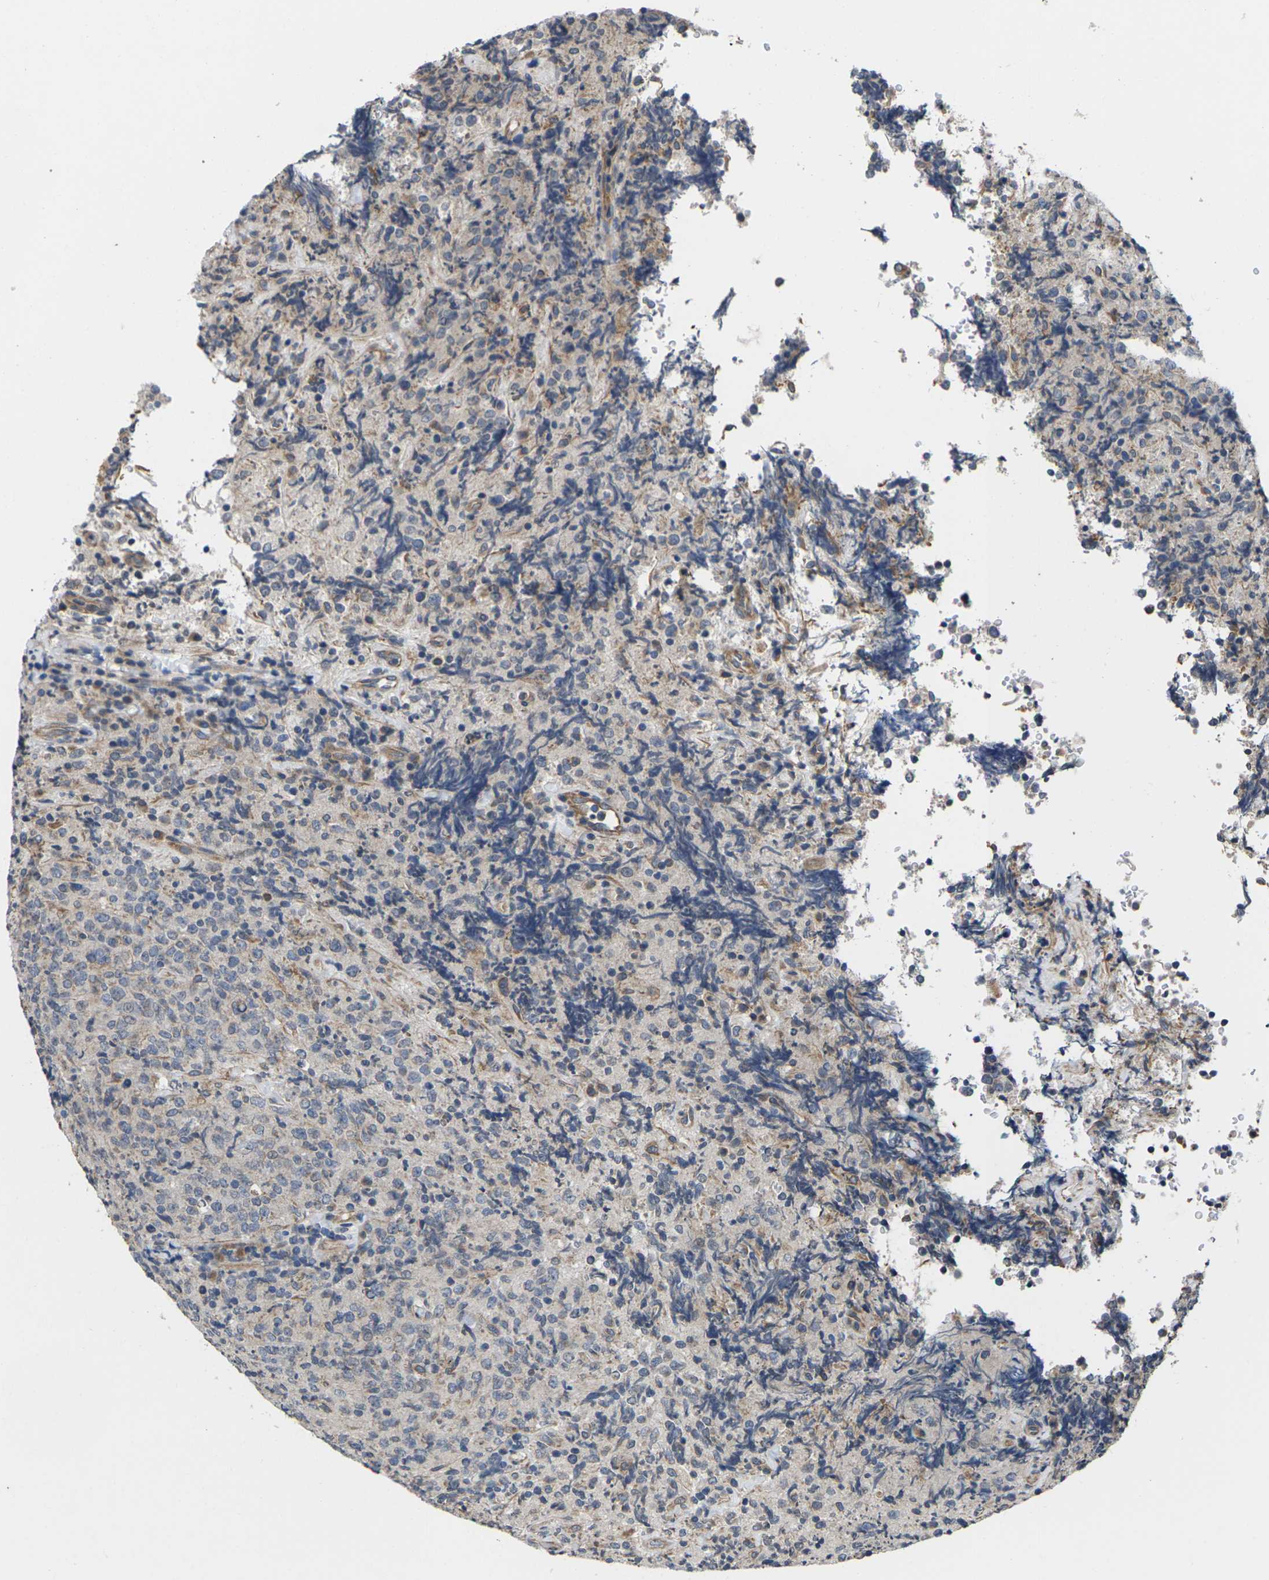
{"staining": {"intensity": "weak", "quantity": ">75%", "location": "cytoplasmic/membranous"}, "tissue": "lymphoma", "cell_type": "Tumor cells", "image_type": "cancer", "snomed": [{"axis": "morphology", "description": "Malignant lymphoma, non-Hodgkin's type, High grade"}, {"axis": "topography", "description": "Tonsil"}], "caption": "This photomicrograph exhibits lymphoma stained with immunohistochemistry (IHC) to label a protein in brown. The cytoplasmic/membranous of tumor cells show weak positivity for the protein. Nuclei are counter-stained blue.", "gene": "DKK2", "patient": {"sex": "female", "age": 36}}